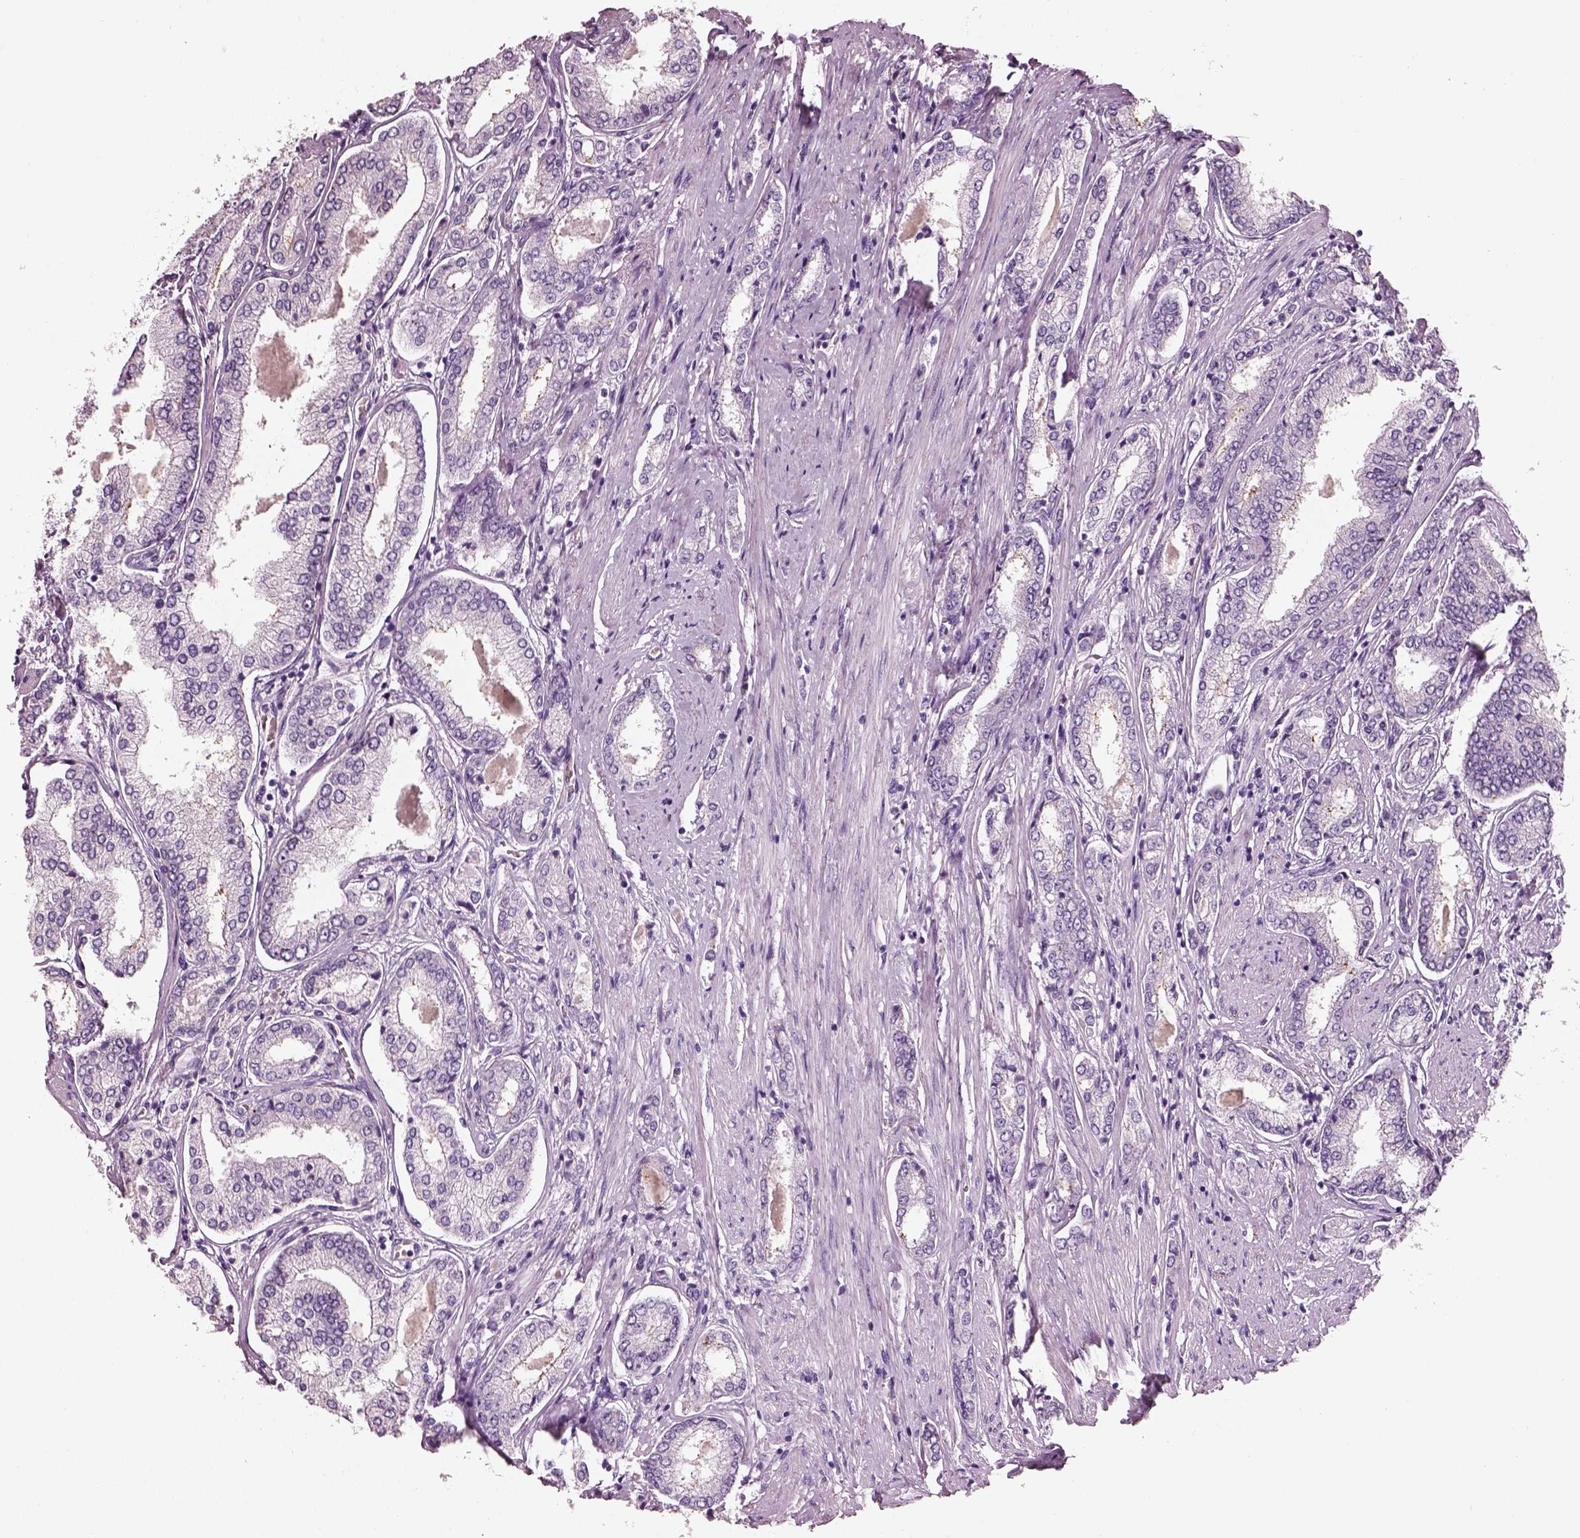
{"staining": {"intensity": "negative", "quantity": "none", "location": "none"}, "tissue": "prostate cancer", "cell_type": "Tumor cells", "image_type": "cancer", "snomed": [{"axis": "morphology", "description": "Adenocarcinoma, NOS"}, {"axis": "topography", "description": "Prostate"}], "caption": "This is an immunohistochemistry histopathology image of prostate cancer (adenocarcinoma). There is no staining in tumor cells.", "gene": "ELSPBP1", "patient": {"sex": "male", "age": 63}}